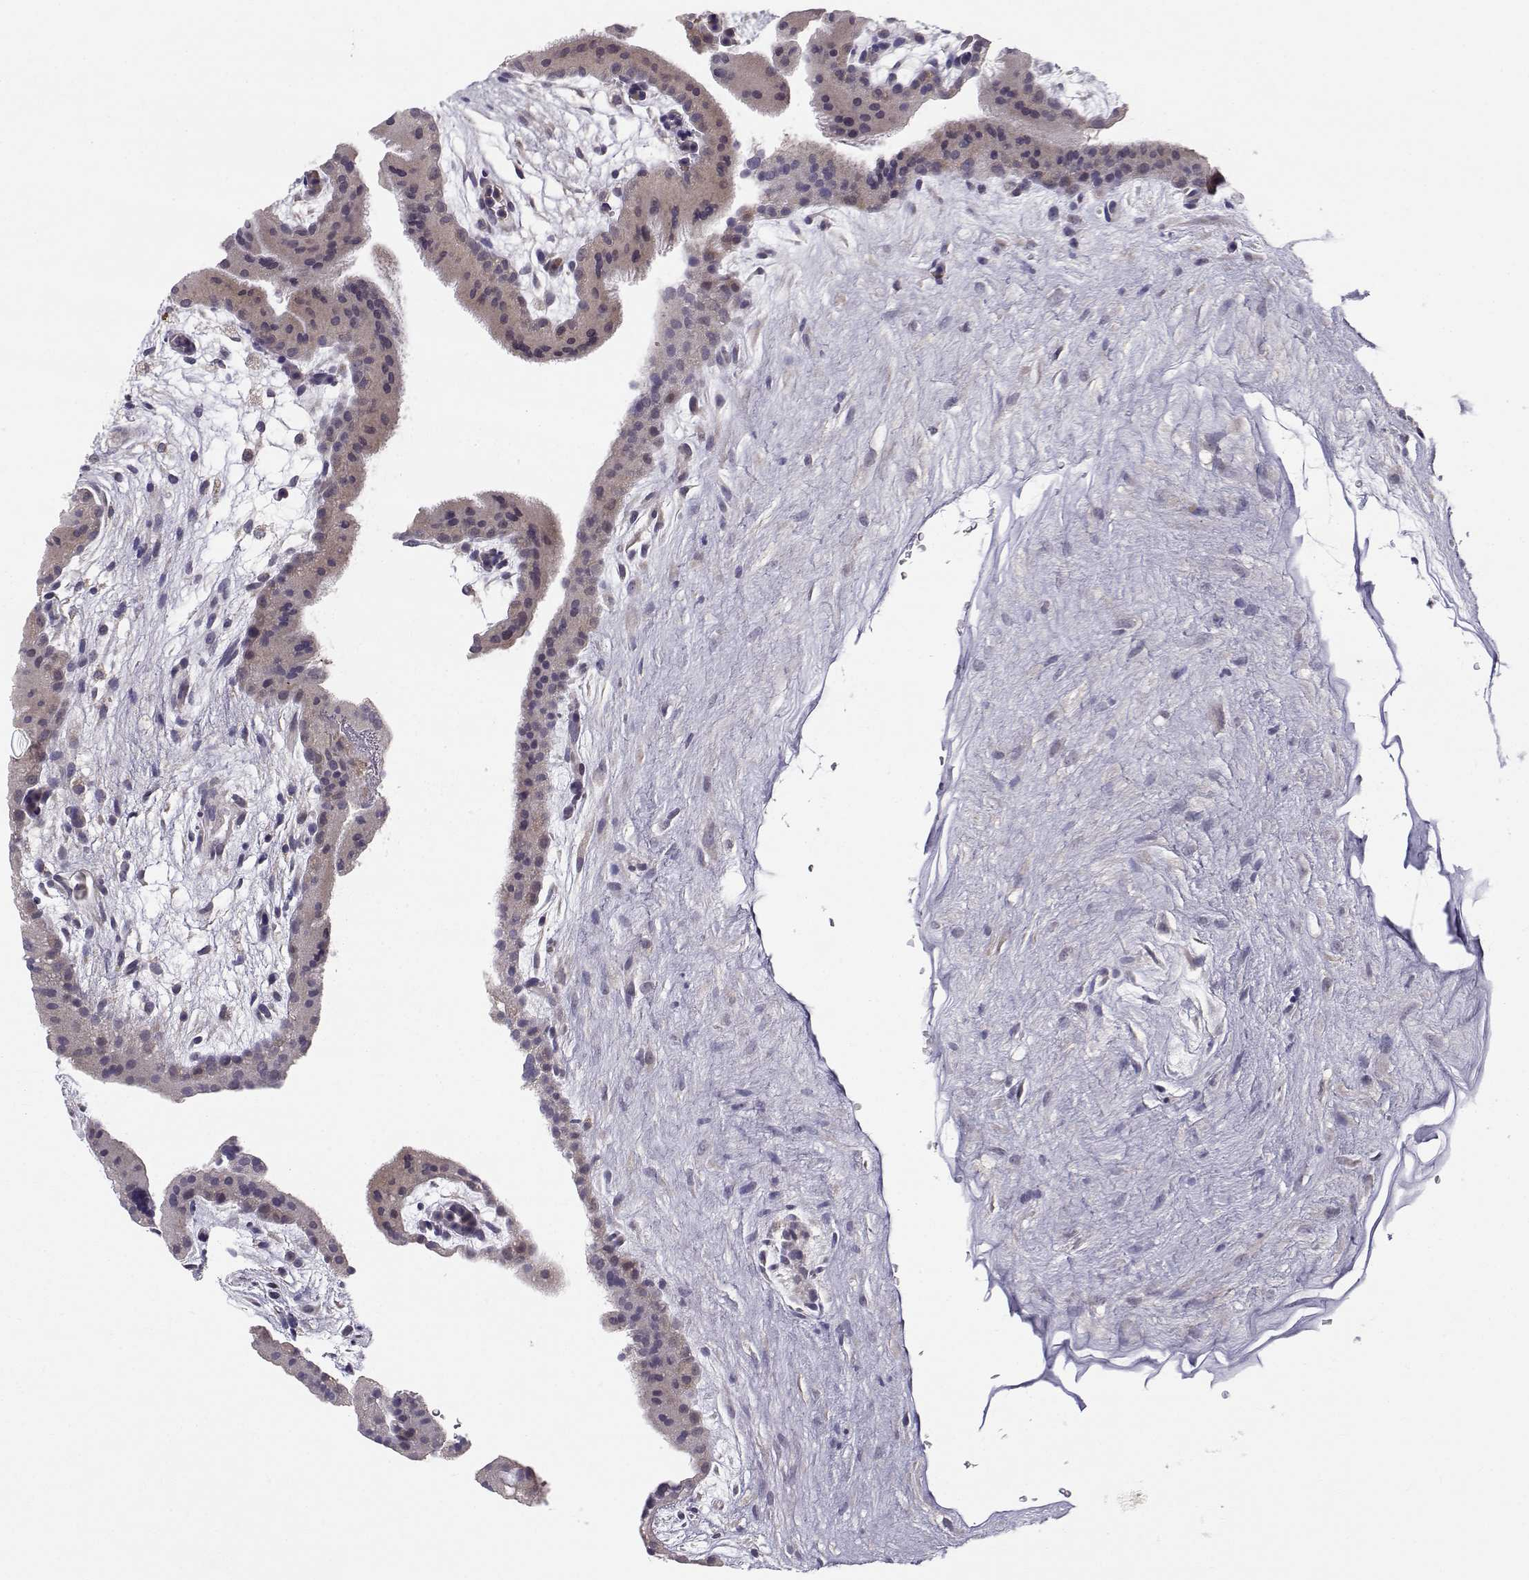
{"staining": {"intensity": "negative", "quantity": "none", "location": "none"}, "tissue": "placenta", "cell_type": "Decidual cells", "image_type": "normal", "snomed": [{"axis": "morphology", "description": "Normal tissue, NOS"}, {"axis": "topography", "description": "Placenta"}], "caption": "This is an immunohistochemistry micrograph of unremarkable placenta. There is no expression in decidual cells.", "gene": "PEX5L", "patient": {"sex": "female", "age": 19}}